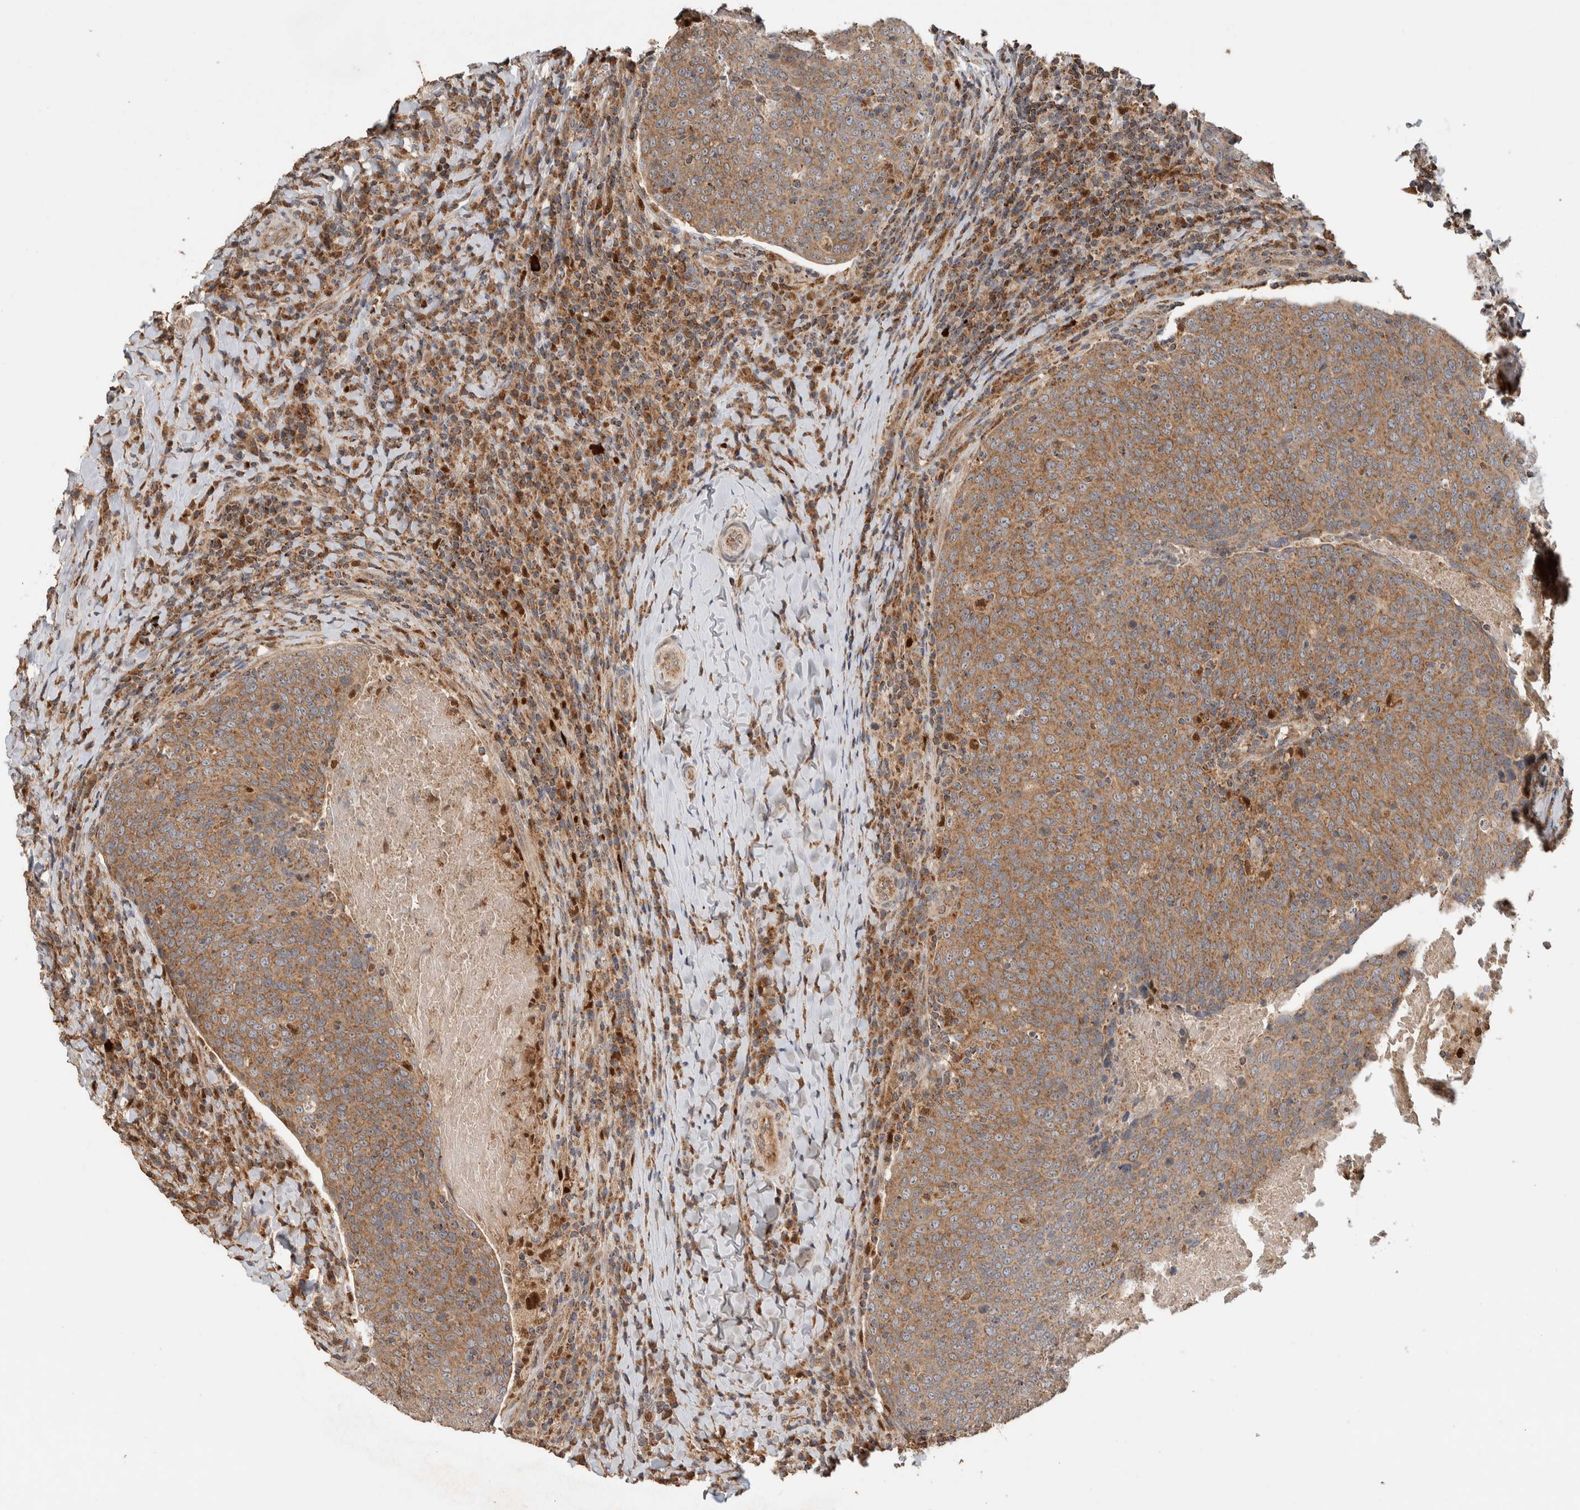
{"staining": {"intensity": "moderate", "quantity": ">75%", "location": "cytoplasmic/membranous"}, "tissue": "head and neck cancer", "cell_type": "Tumor cells", "image_type": "cancer", "snomed": [{"axis": "morphology", "description": "Squamous cell carcinoma, NOS"}, {"axis": "morphology", "description": "Squamous cell carcinoma, metastatic, NOS"}, {"axis": "topography", "description": "Lymph node"}, {"axis": "topography", "description": "Head-Neck"}], "caption": "Head and neck cancer stained with DAB IHC demonstrates medium levels of moderate cytoplasmic/membranous positivity in approximately >75% of tumor cells. Nuclei are stained in blue.", "gene": "VPS53", "patient": {"sex": "male", "age": 62}}